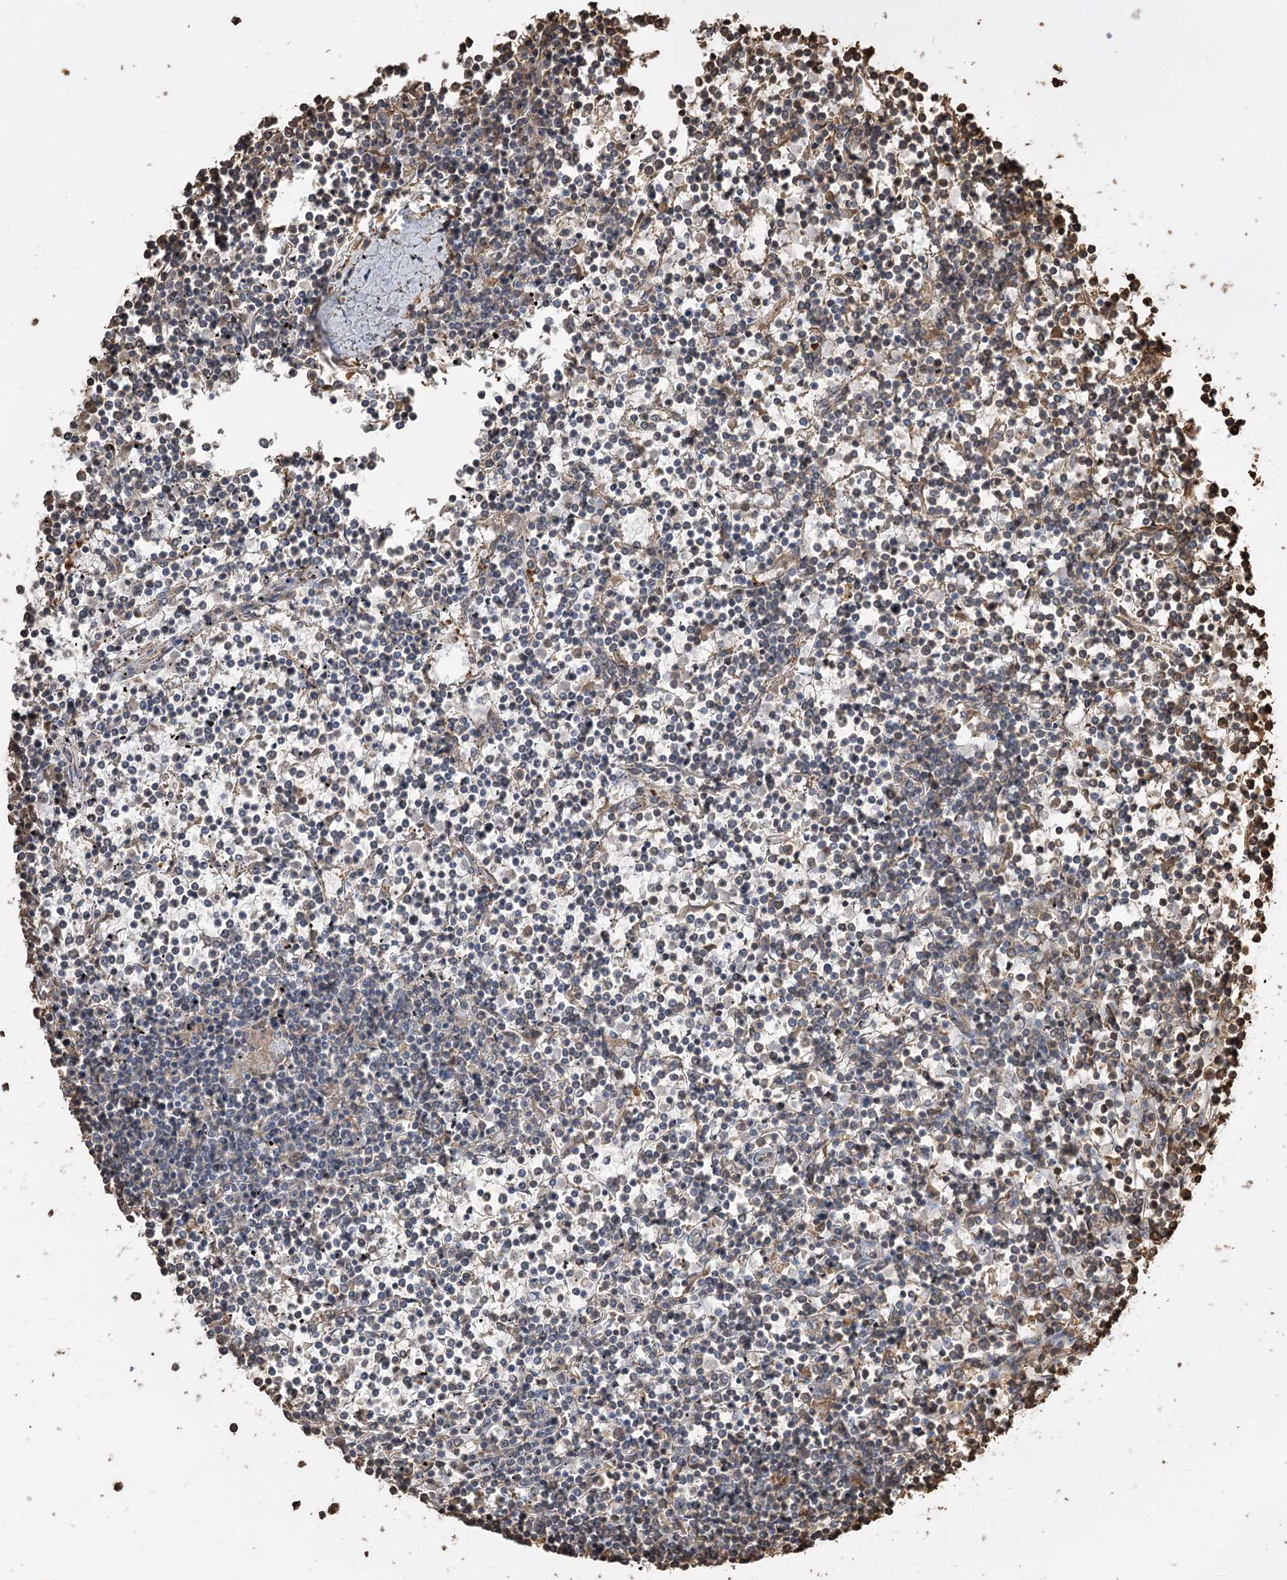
{"staining": {"intensity": "negative", "quantity": "none", "location": "none"}, "tissue": "lymphoma", "cell_type": "Tumor cells", "image_type": "cancer", "snomed": [{"axis": "morphology", "description": "Malignant lymphoma, non-Hodgkin's type, Low grade"}, {"axis": "topography", "description": "Spleen"}], "caption": "An immunohistochemistry (IHC) photomicrograph of malignant lymphoma, non-Hodgkin's type (low-grade) is shown. There is no staining in tumor cells of malignant lymphoma, non-Hodgkin's type (low-grade).", "gene": "PLCH1", "patient": {"sex": "female", "age": 19}}